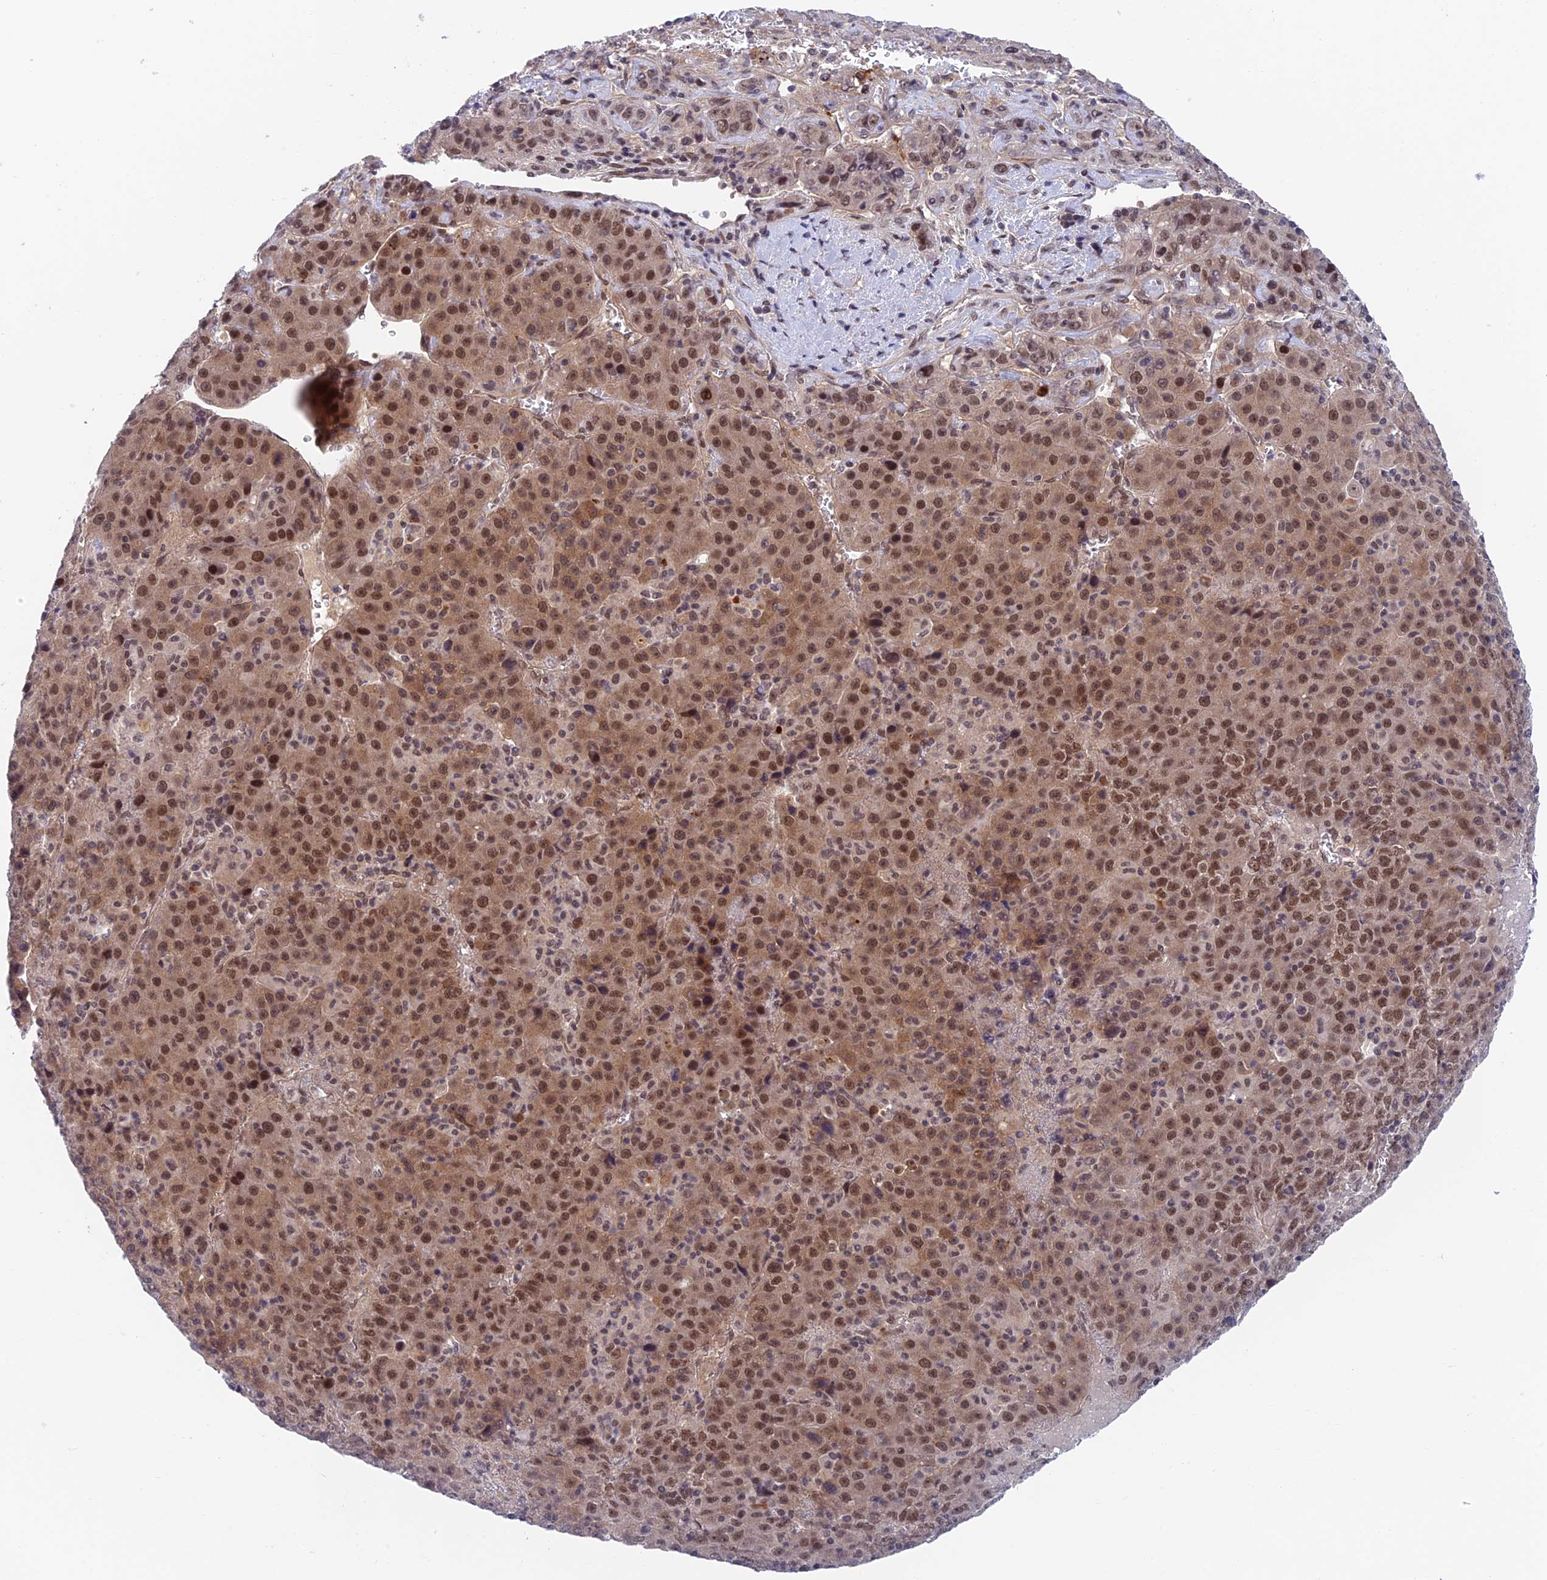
{"staining": {"intensity": "moderate", "quantity": ">75%", "location": "cytoplasmic/membranous,nuclear"}, "tissue": "liver cancer", "cell_type": "Tumor cells", "image_type": "cancer", "snomed": [{"axis": "morphology", "description": "Carcinoma, Hepatocellular, NOS"}, {"axis": "topography", "description": "Liver"}], "caption": "Approximately >75% of tumor cells in hepatocellular carcinoma (liver) reveal moderate cytoplasmic/membranous and nuclear protein positivity as visualized by brown immunohistochemical staining.", "gene": "NSMCE1", "patient": {"sex": "female", "age": 53}}